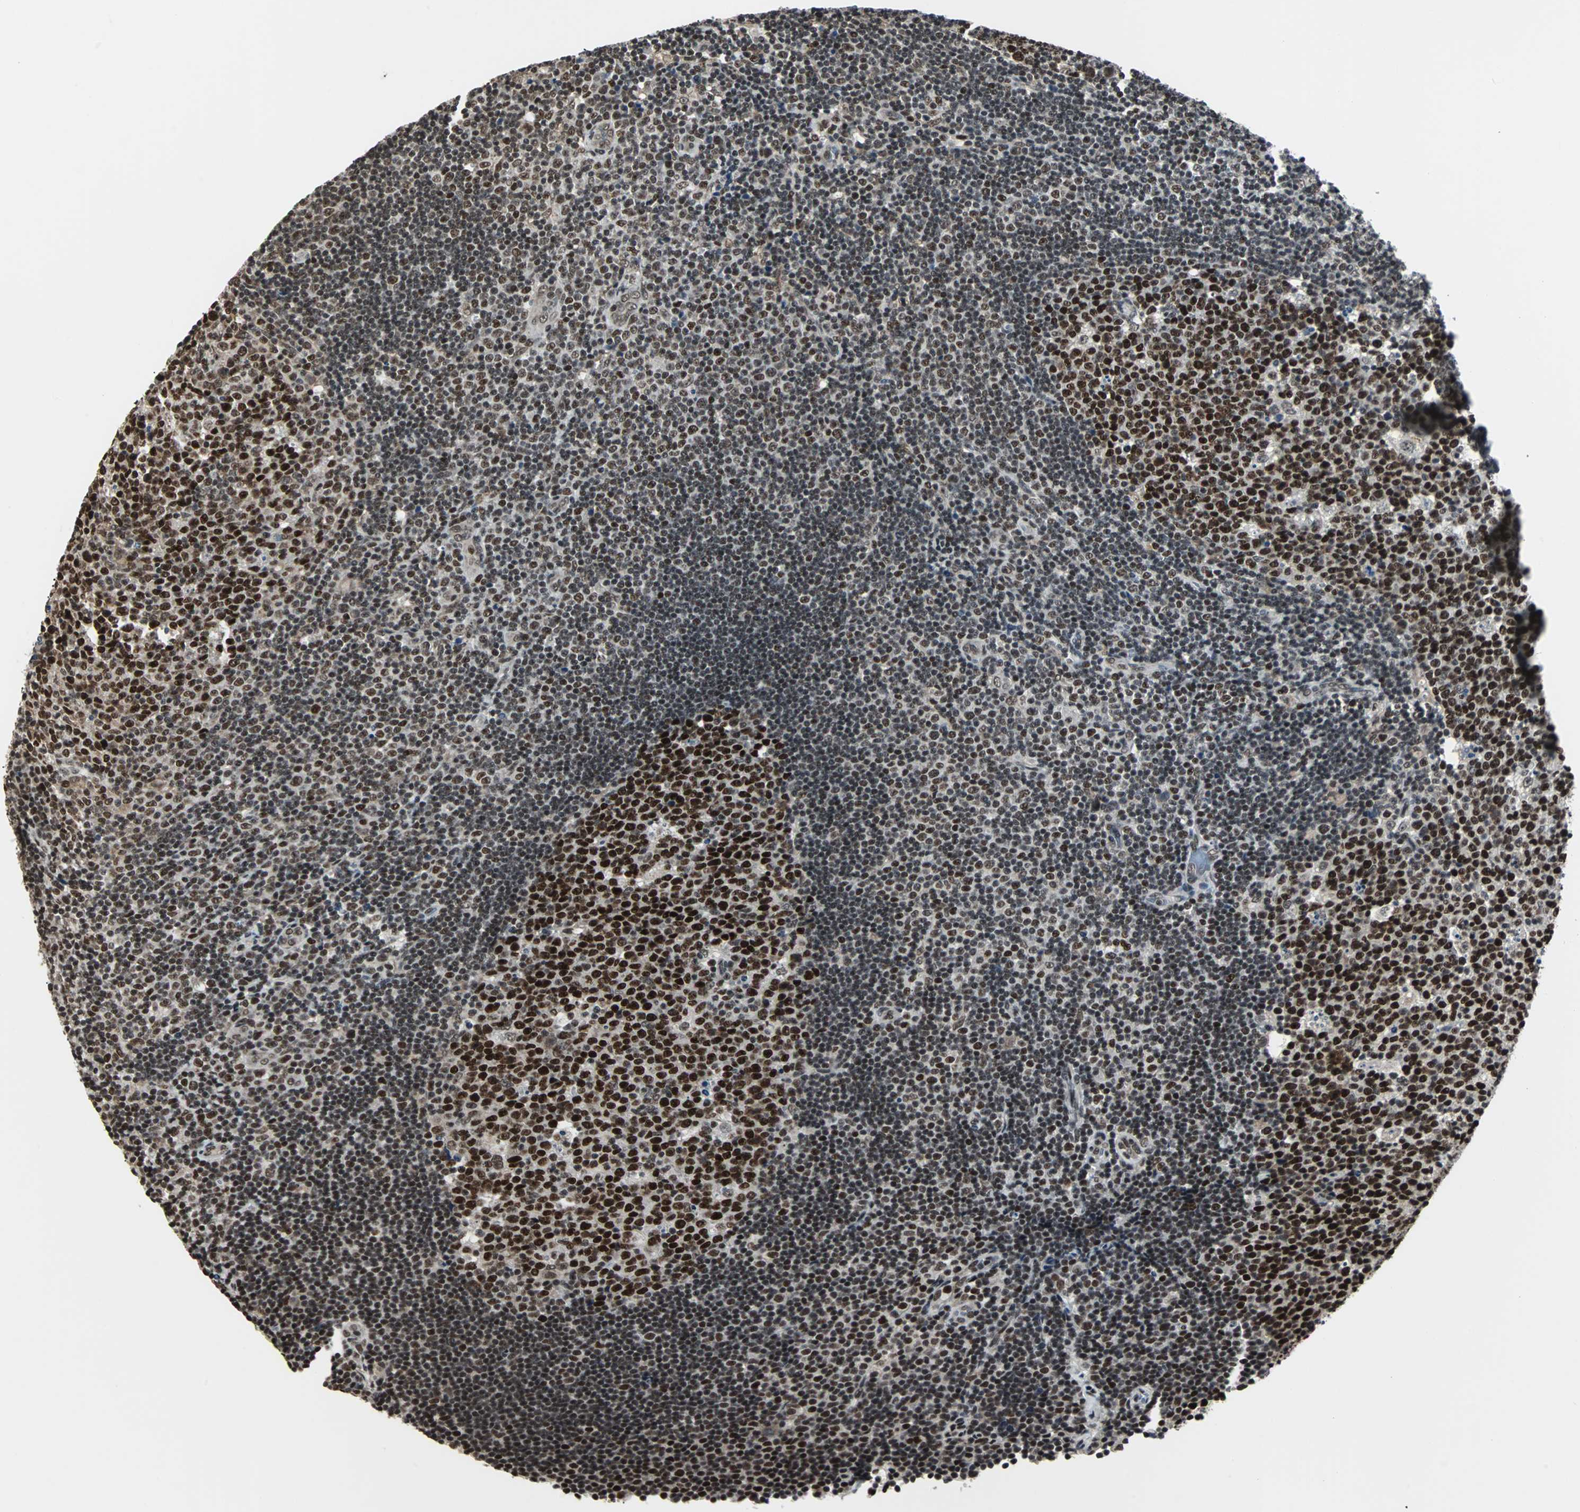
{"staining": {"intensity": "strong", "quantity": ">75%", "location": "nuclear"}, "tissue": "lymph node", "cell_type": "Germinal center cells", "image_type": "normal", "snomed": [{"axis": "morphology", "description": "Normal tissue, NOS"}, {"axis": "topography", "description": "Lymph node"}, {"axis": "topography", "description": "Salivary gland"}], "caption": "A brown stain labels strong nuclear expression of a protein in germinal center cells of normal human lymph node. The protein of interest is stained brown, and the nuclei are stained in blue (DAB IHC with brightfield microscopy, high magnification).", "gene": "TERF2IP", "patient": {"sex": "male", "age": 8}}